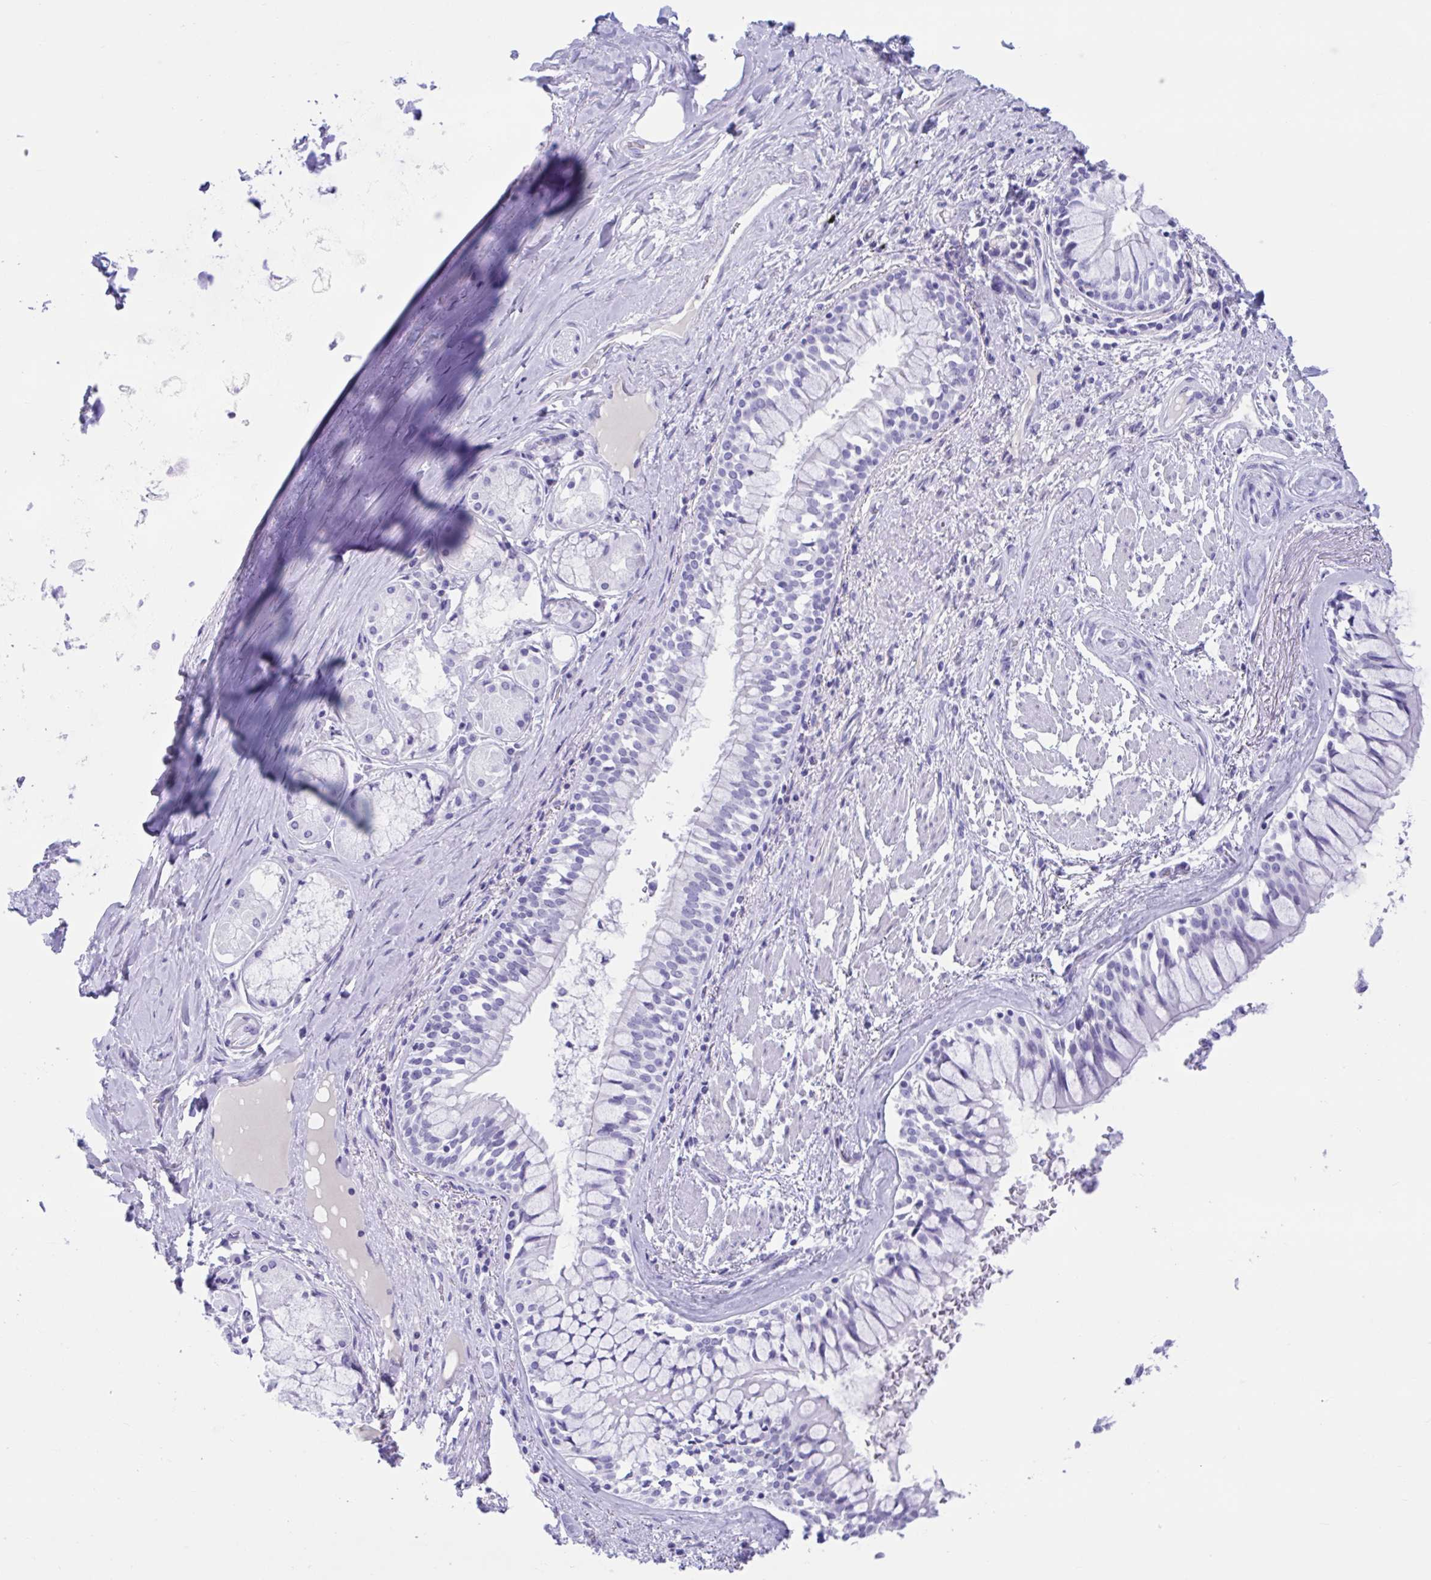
{"staining": {"intensity": "negative", "quantity": "none", "location": "none"}, "tissue": "soft tissue", "cell_type": "Chondrocytes", "image_type": "normal", "snomed": [{"axis": "morphology", "description": "Normal tissue, NOS"}, {"axis": "topography", "description": "Cartilage tissue"}, {"axis": "topography", "description": "Bronchus"}], "caption": "The IHC histopathology image has no significant positivity in chondrocytes of soft tissue.", "gene": "TMEM35A", "patient": {"sex": "male", "age": 64}}